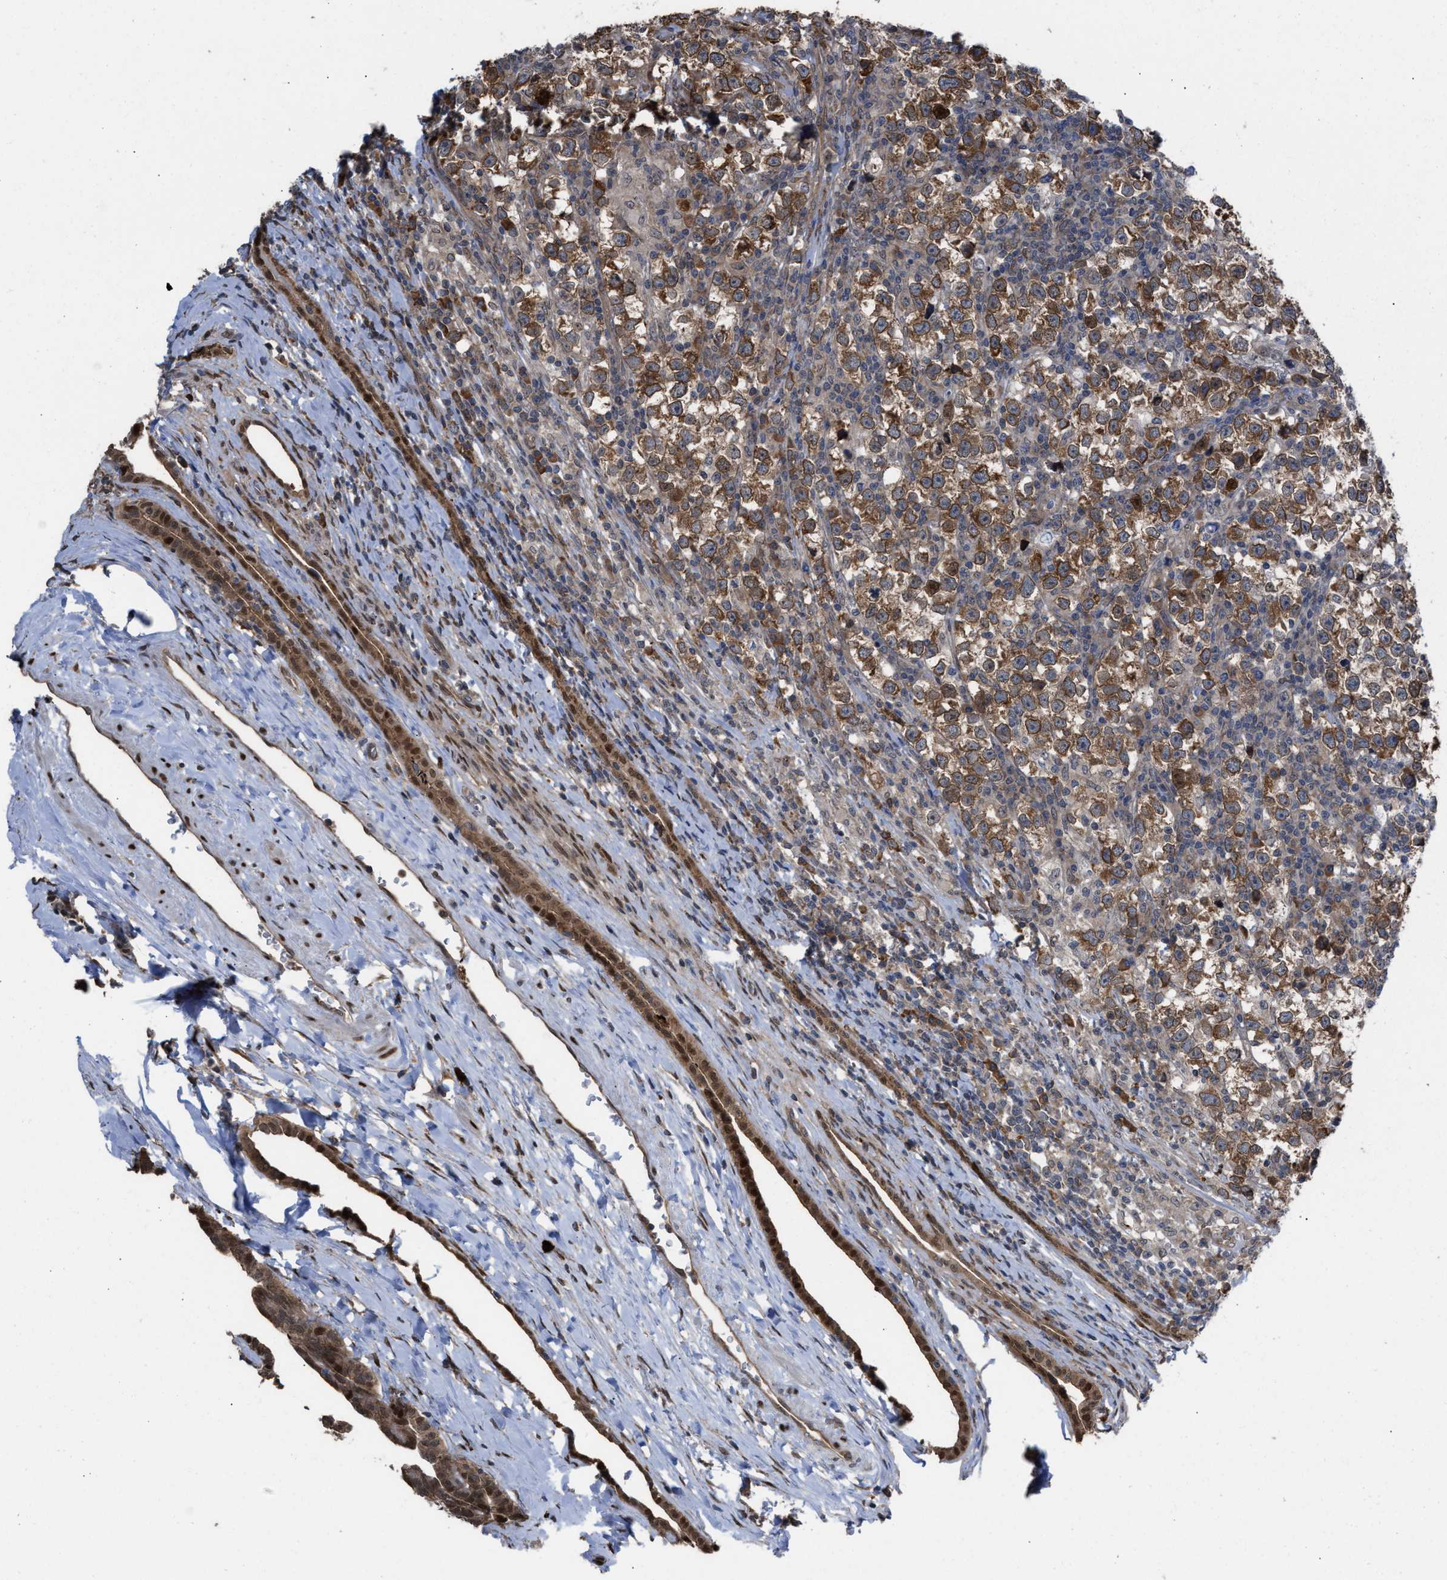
{"staining": {"intensity": "moderate", "quantity": ">75%", "location": "cytoplasmic/membranous"}, "tissue": "testis cancer", "cell_type": "Tumor cells", "image_type": "cancer", "snomed": [{"axis": "morphology", "description": "Normal tissue, NOS"}, {"axis": "morphology", "description": "Seminoma, NOS"}, {"axis": "topography", "description": "Testis"}], "caption": "Protein staining exhibits moderate cytoplasmic/membranous staining in about >75% of tumor cells in testis cancer (seminoma).", "gene": "TP53BP2", "patient": {"sex": "male", "age": 43}}